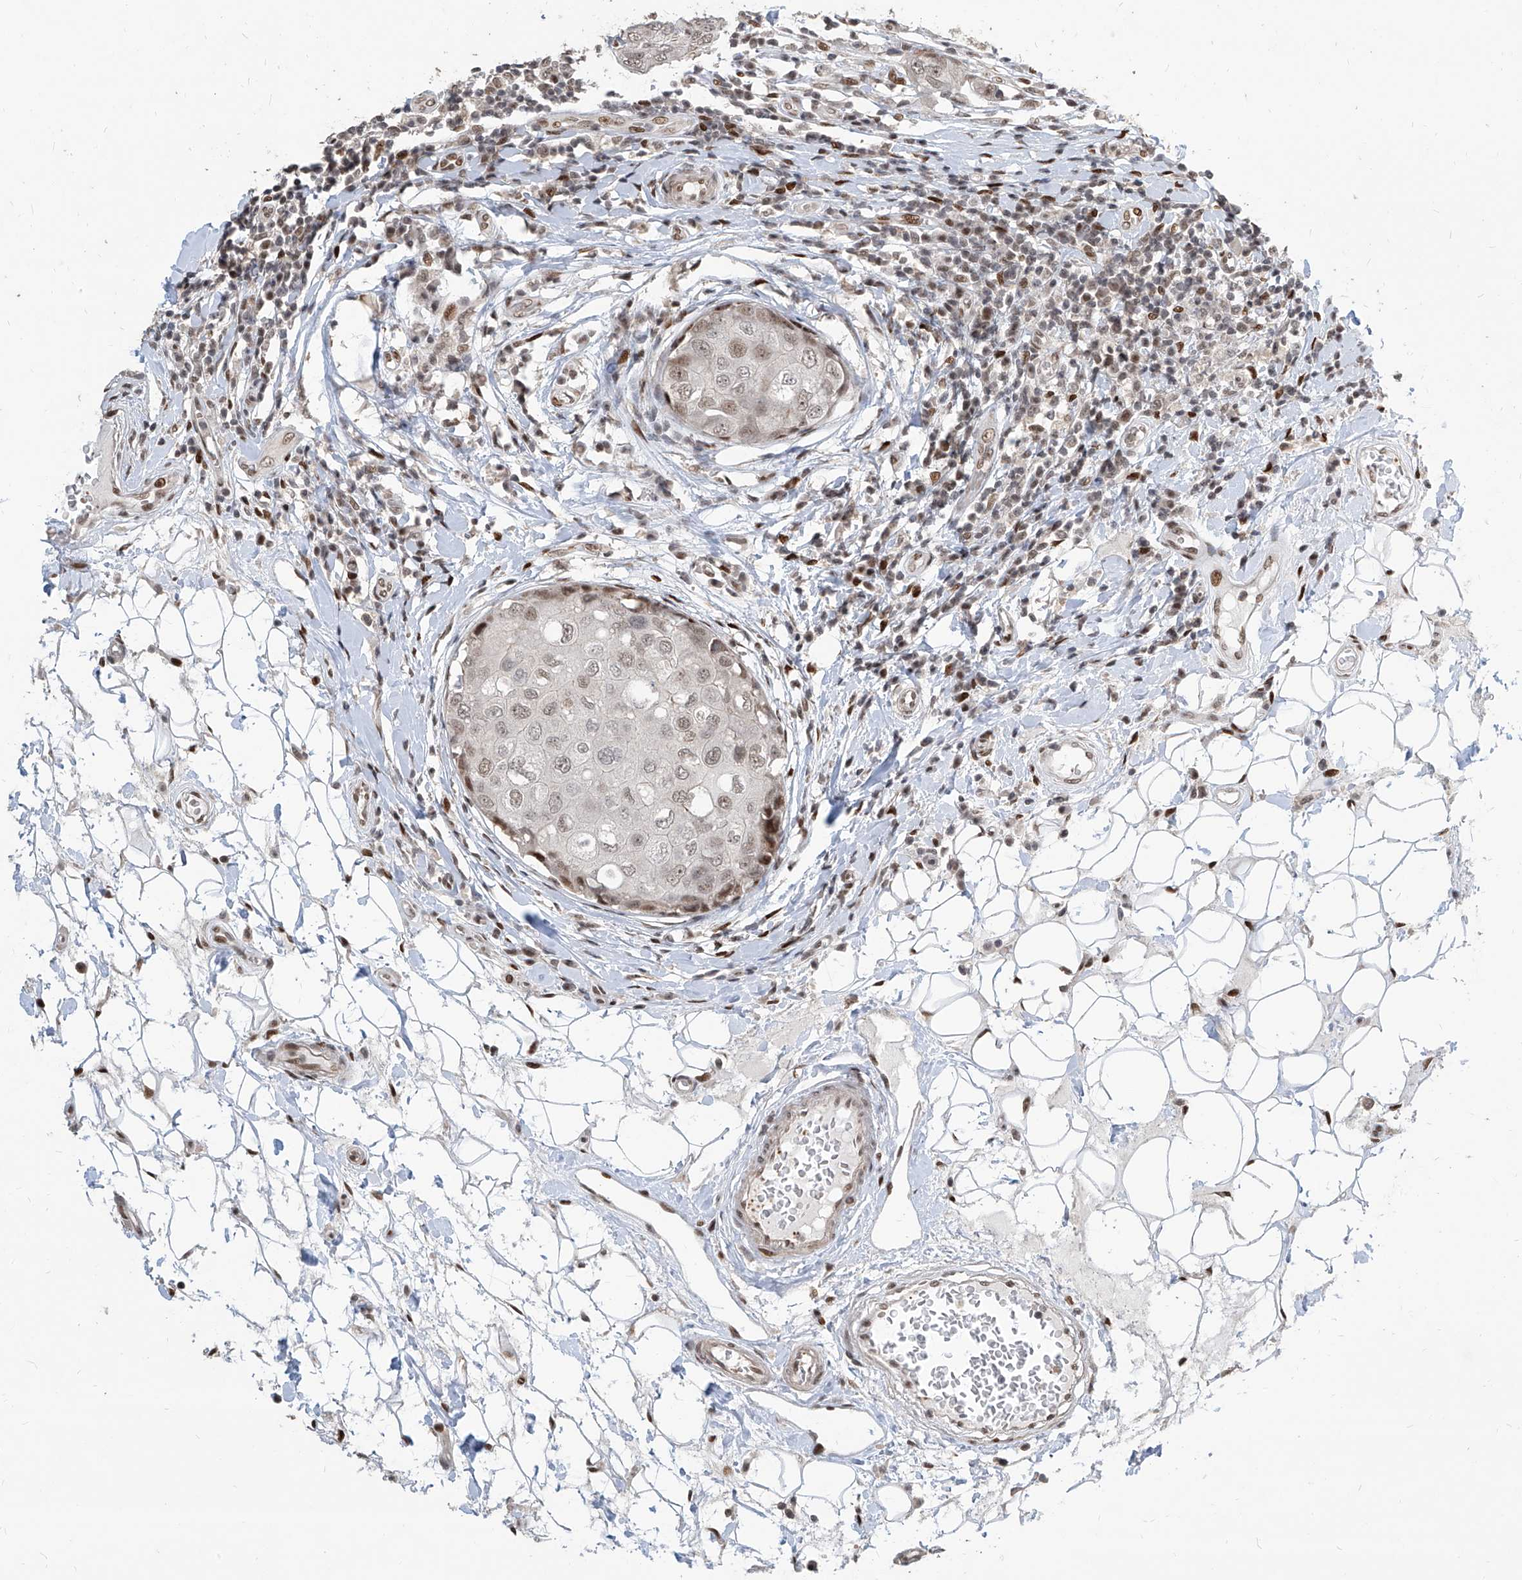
{"staining": {"intensity": "weak", "quantity": "25%-75%", "location": "nuclear"}, "tissue": "breast cancer", "cell_type": "Tumor cells", "image_type": "cancer", "snomed": [{"axis": "morphology", "description": "Duct carcinoma"}, {"axis": "topography", "description": "Breast"}], "caption": "A low amount of weak nuclear positivity is present in about 25%-75% of tumor cells in breast intraductal carcinoma tissue.", "gene": "IRF2", "patient": {"sex": "female", "age": 27}}